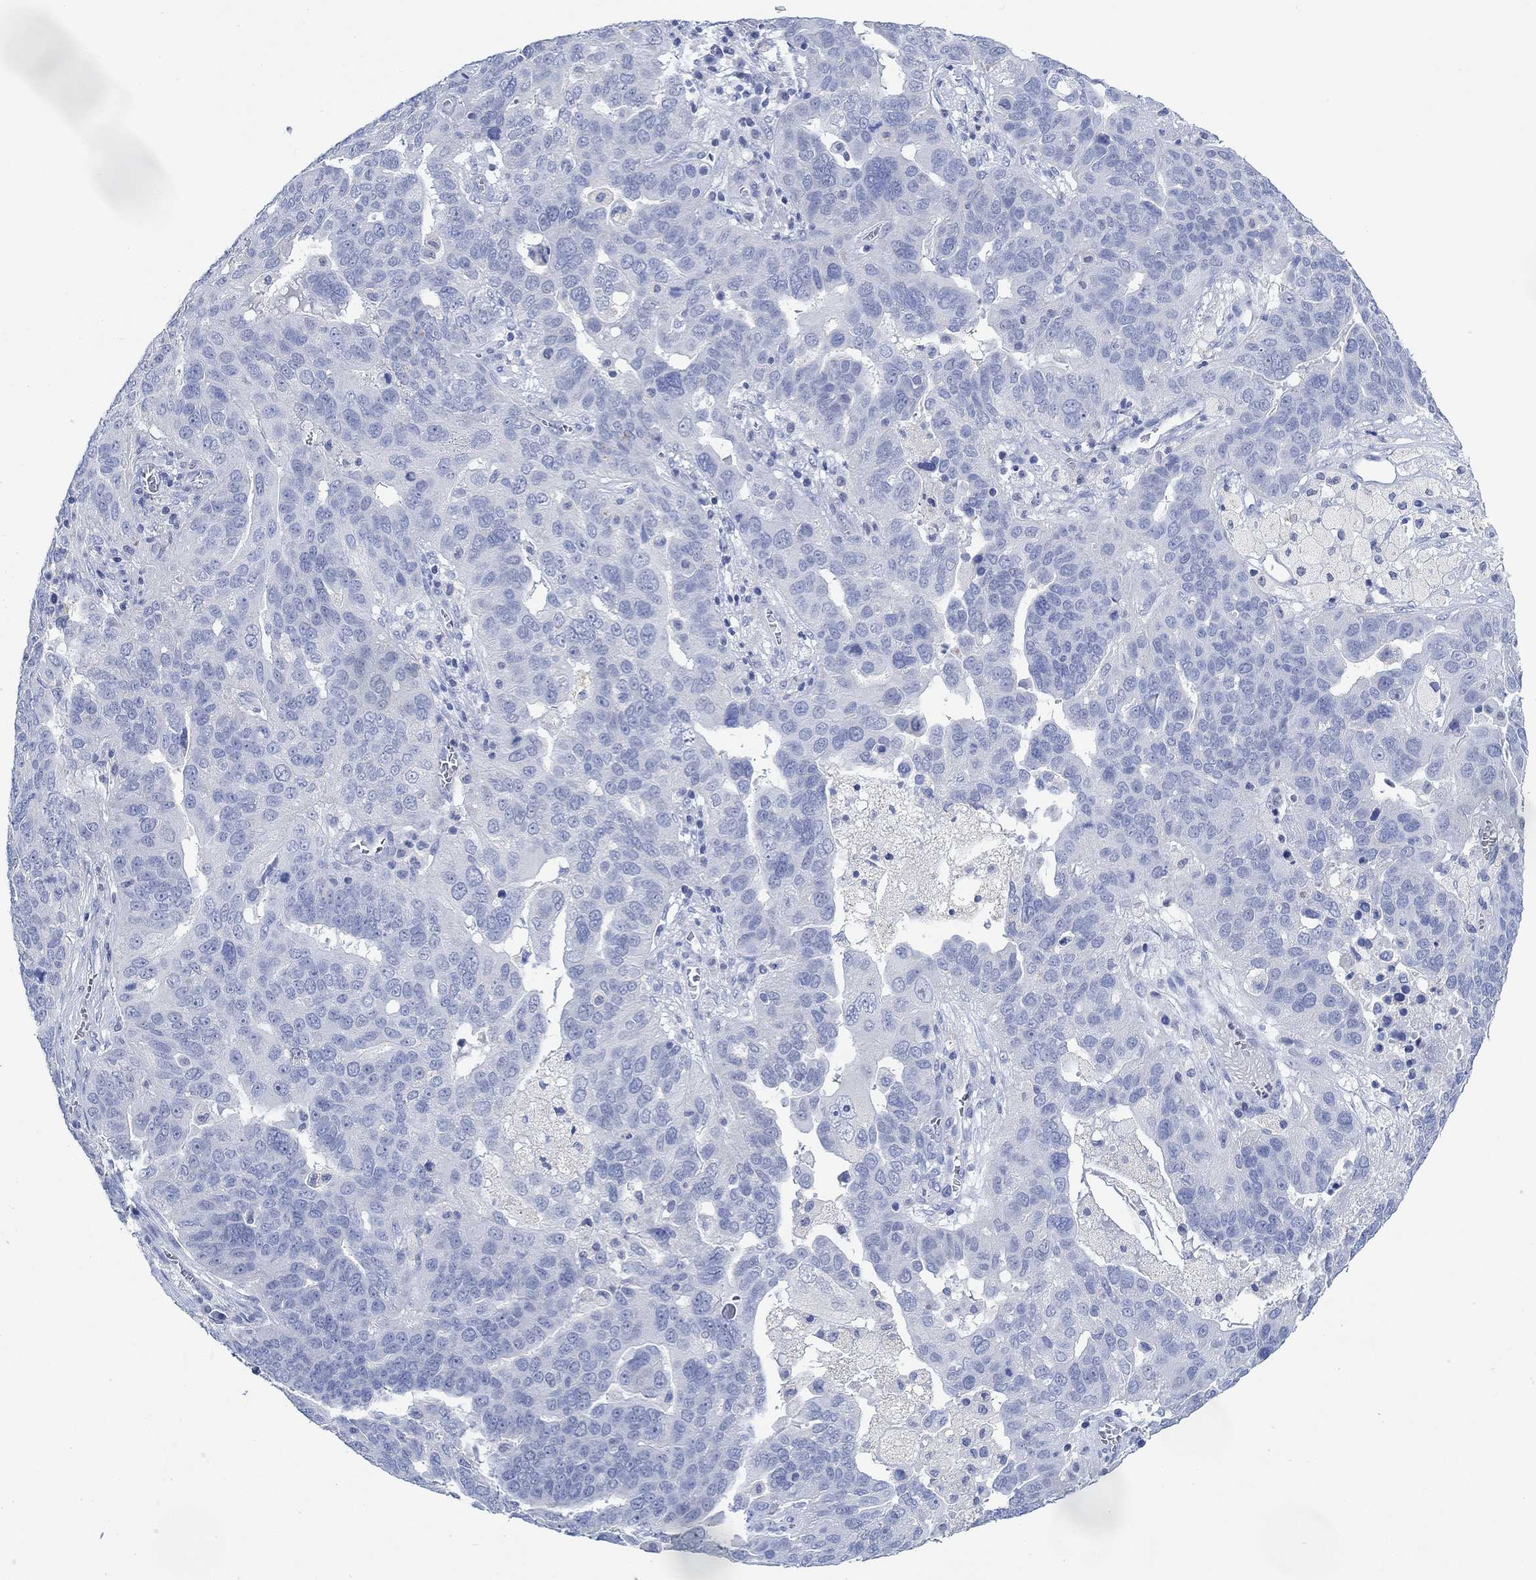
{"staining": {"intensity": "negative", "quantity": "none", "location": "none"}, "tissue": "ovarian cancer", "cell_type": "Tumor cells", "image_type": "cancer", "snomed": [{"axis": "morphology", "description": "Carcinoma, endometroid"}, {"axis": "topography", "description": "Soft tissue"}, {"axis": "topography", "description": "Ovary"}], "caption": "Histopathology image shows no significant protein positivity in tumor cells of ovarian endometroid carcinoma. (DAB (3,3'-diaminobenzidine) immunohistochemistry (IHC) with hematoxylin counter stain).", "gene": "PPP1R17", "patient": {"sex": "female", "age": 52}}